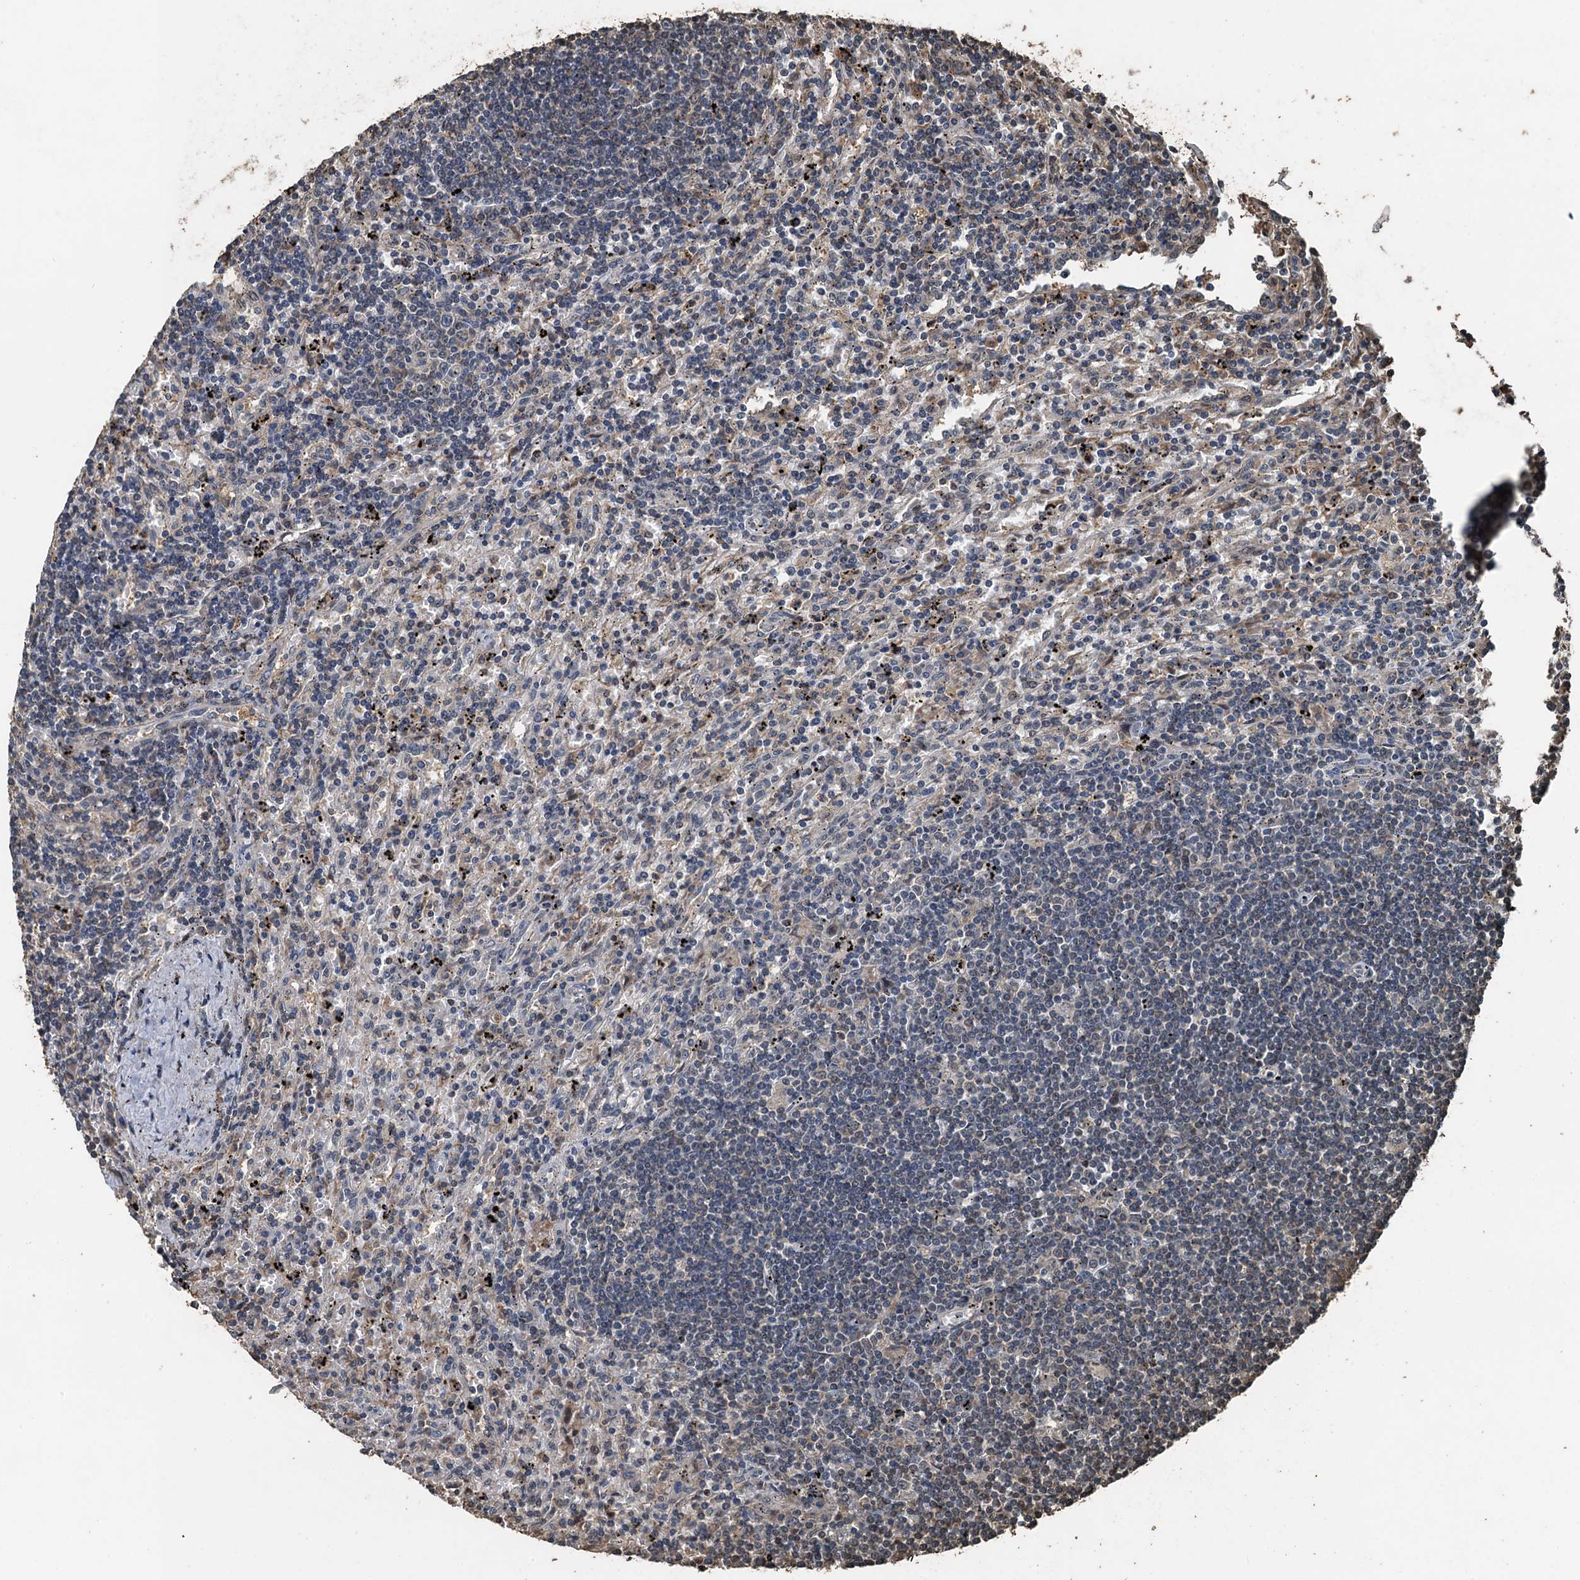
{"staining": {"intensity": "negative", "quantity": "none", "location": "none"}, "tissue": "lymphoma", "cell_type": "Tumor cells", "image_type": "cancer", "snomed": [{"axis": "morphology", "description": "Malignant lymphoma, non-Hodgkin's type, Low grade"}, {"axis": "topography", "description": "Spleen"}], "caption": "A photomicrograph of human malignant lymphoma, non-Hodgkin's type (low-grade) is negative for staining in tumor cells.", "gene": "PIGN", "patient": {"sex": "male", "age": 76}}